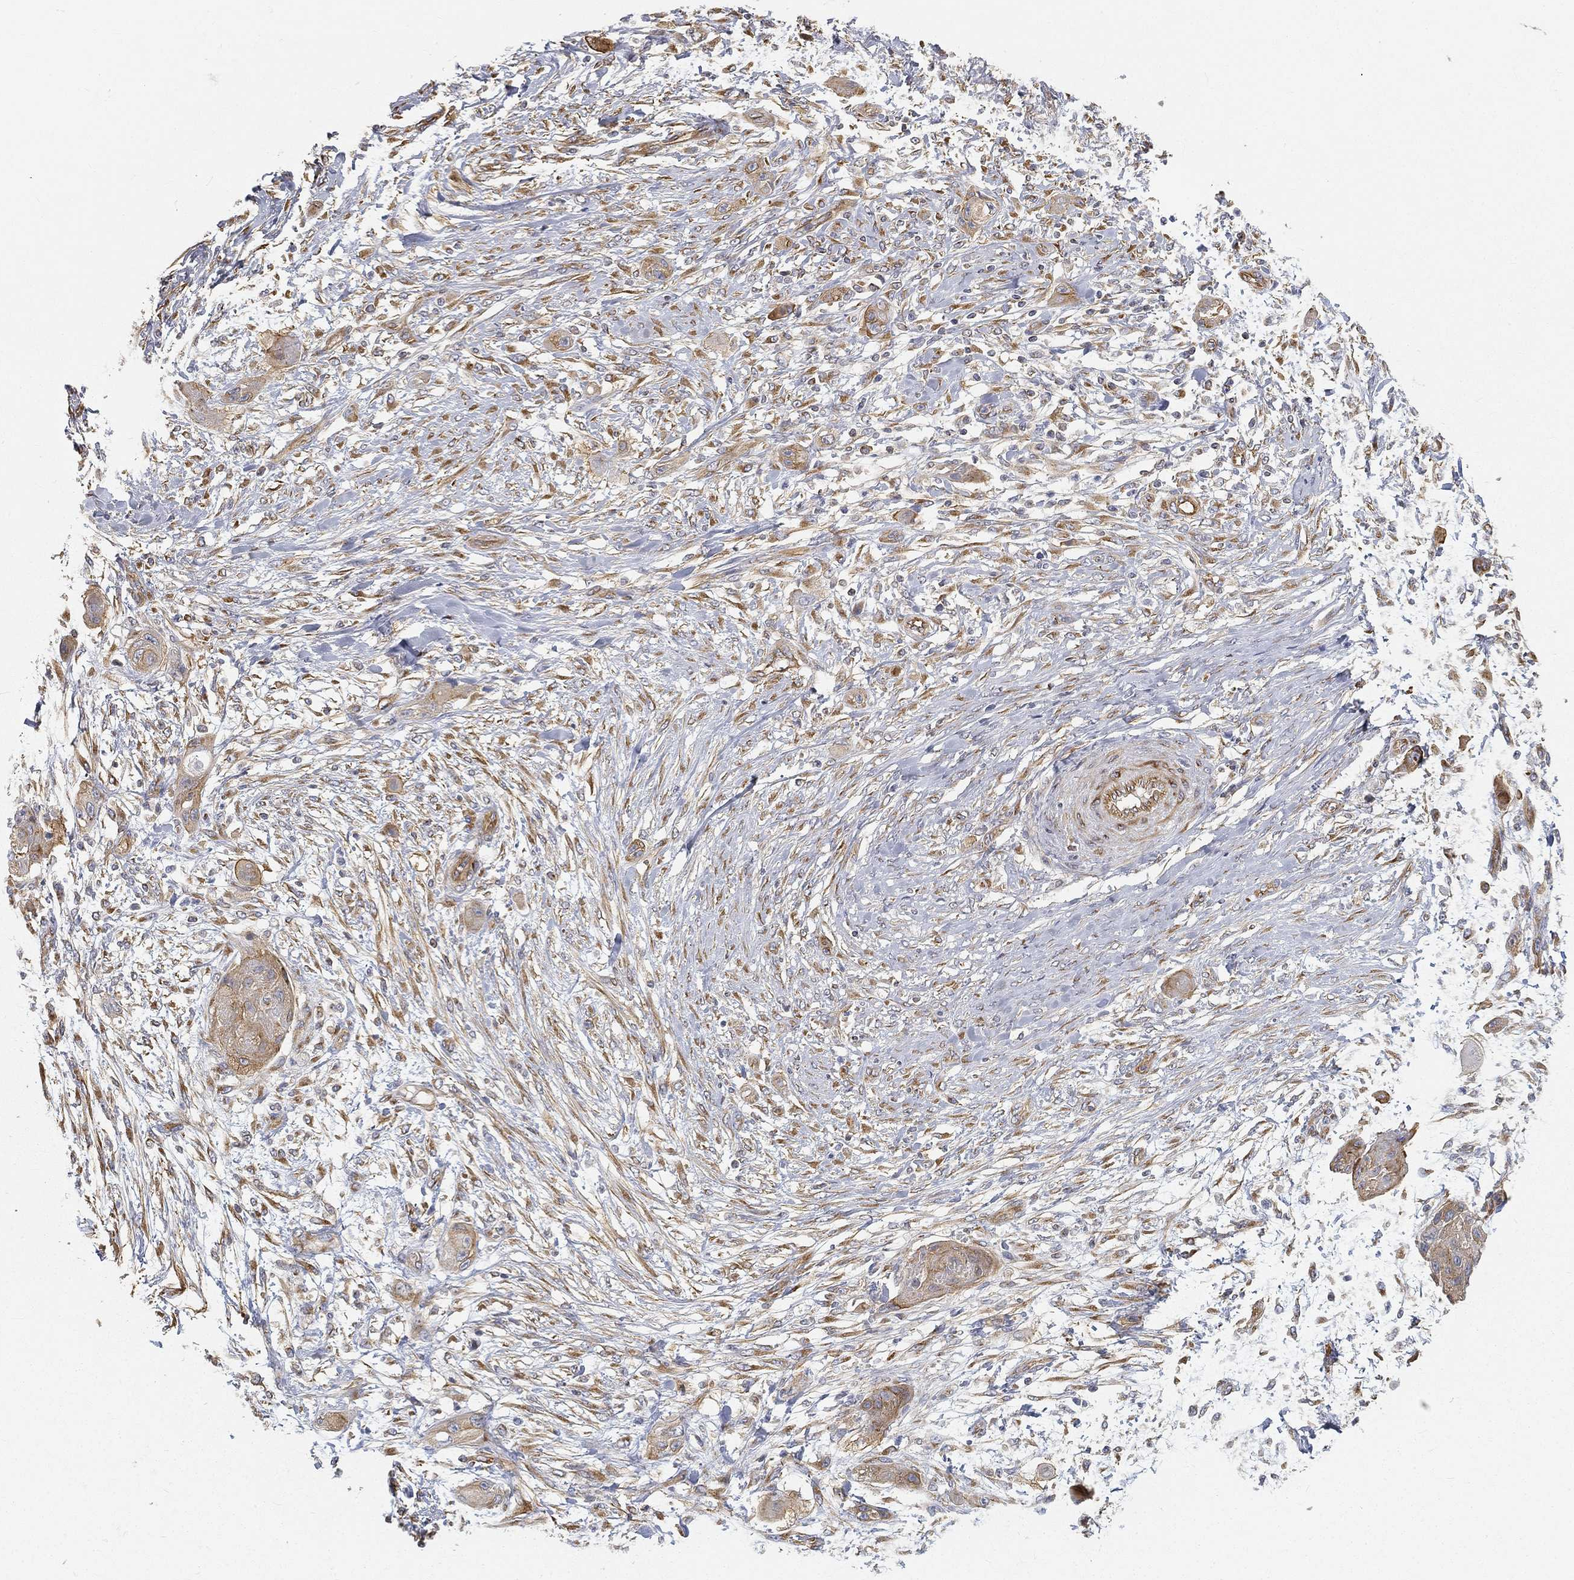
{"staining": {"intensity": "weak", "quantity": ">75%", "location": "cytoplasmic/membranous"}, "tissue": "skin cancer", "cell_type": "Tumor cells", "image_type": "cancer", "snomed": [{"axis": "morphology", "description": "Squamous cell carcinoma, NOS"}, {"axis": "topography", "description": "Skin"}], "caption": "Skin cancer (squamous cell carcinoma) stained with DAB (3,3'-diaminobenzidine) immunohistochemistry shows low levels of weak cytoplasmic/membranous staining in about >75% of tumor cells.", "gene": "TMEM25", "patient": {"sex": "male", "age": 62}}